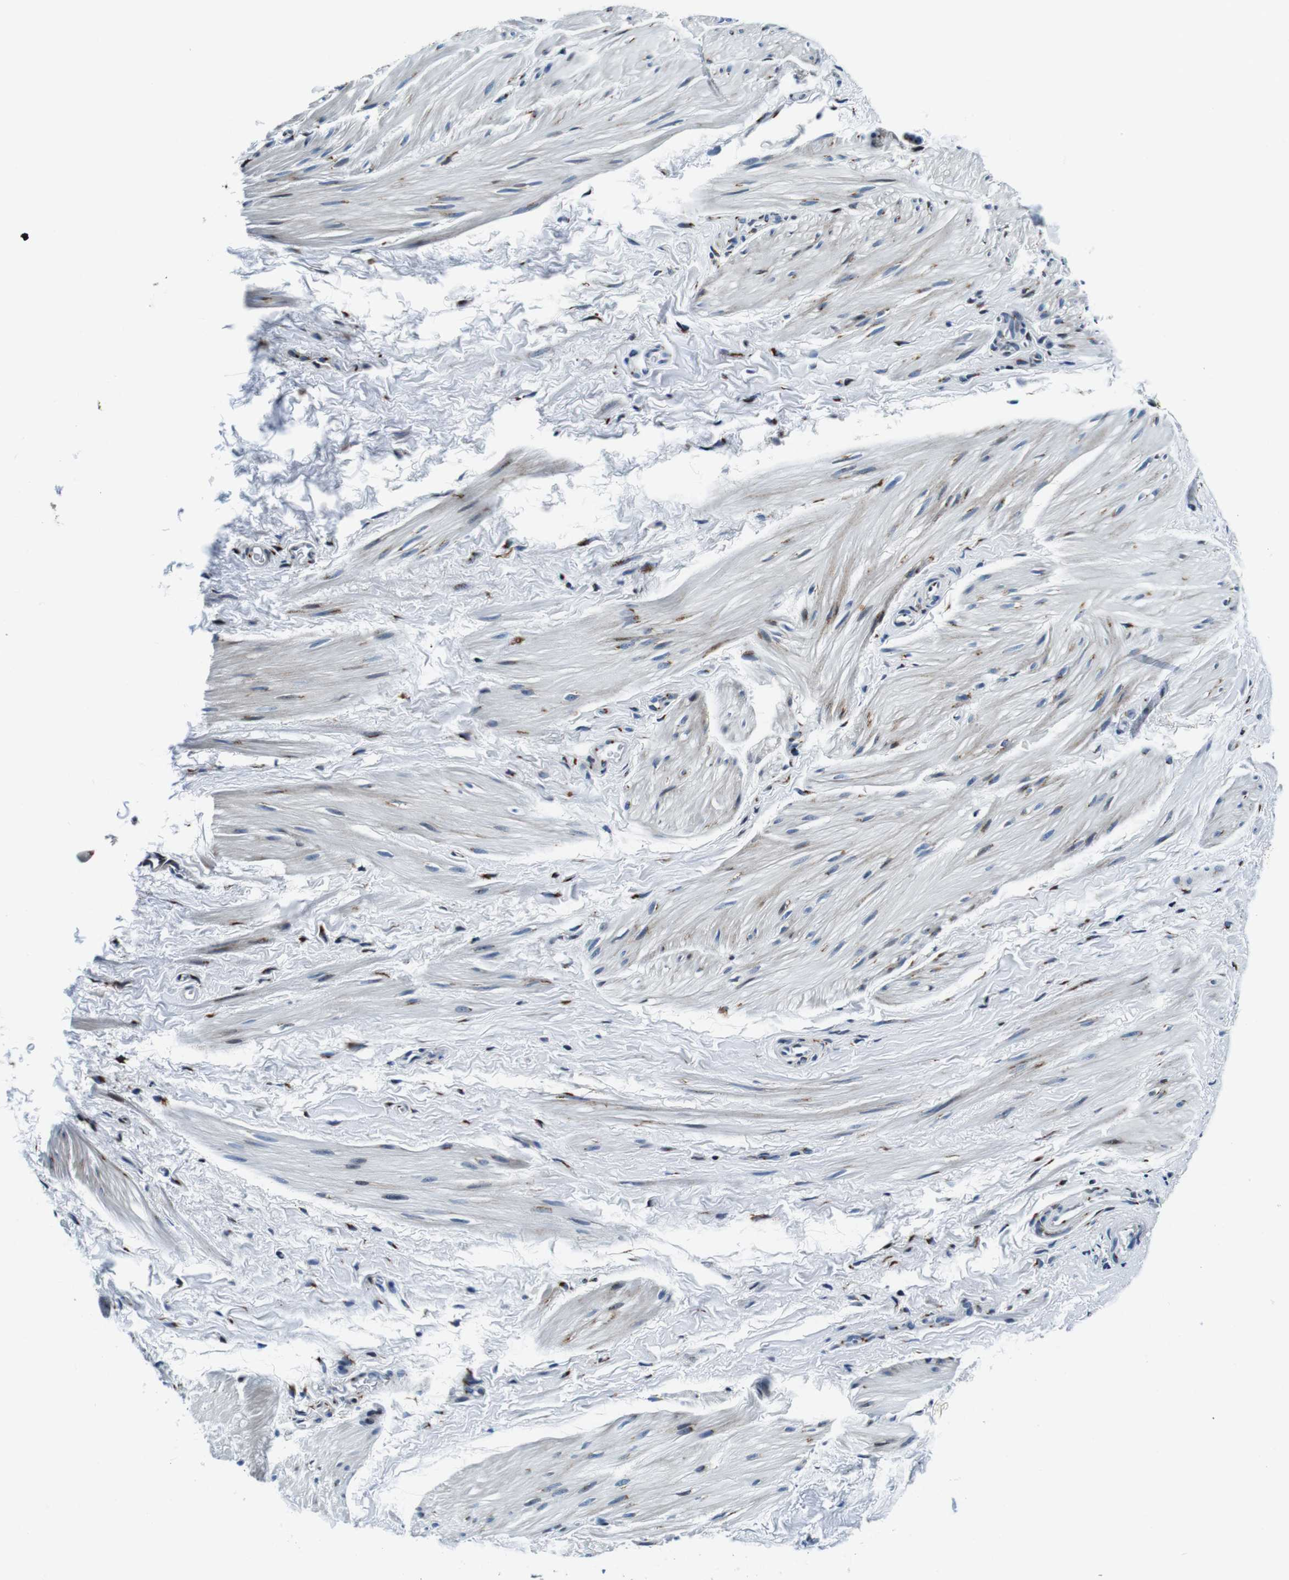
{"staining": {"intensity": "moderate", "quantity": "<25%", "location": "cytoplasmic/membranous"}, "tissue": "smooth muscle", "cell_type": "Smooth muscle cells", "image_type": "normal", "snomed": [{"axis": "morphology", "description": "Normal tissue, NOS"}, {"axis": "topography", "description": "Smooth muscle"}], "caption": "Approximately <25% of smooth muscle cells in benign human smooth muscle display moderate cytoplasmic/membranous protein expression as visualized by brown immunohistochemical staining.", "gene": "FAR2", "patient": {"sex": "male", "age": 16}}